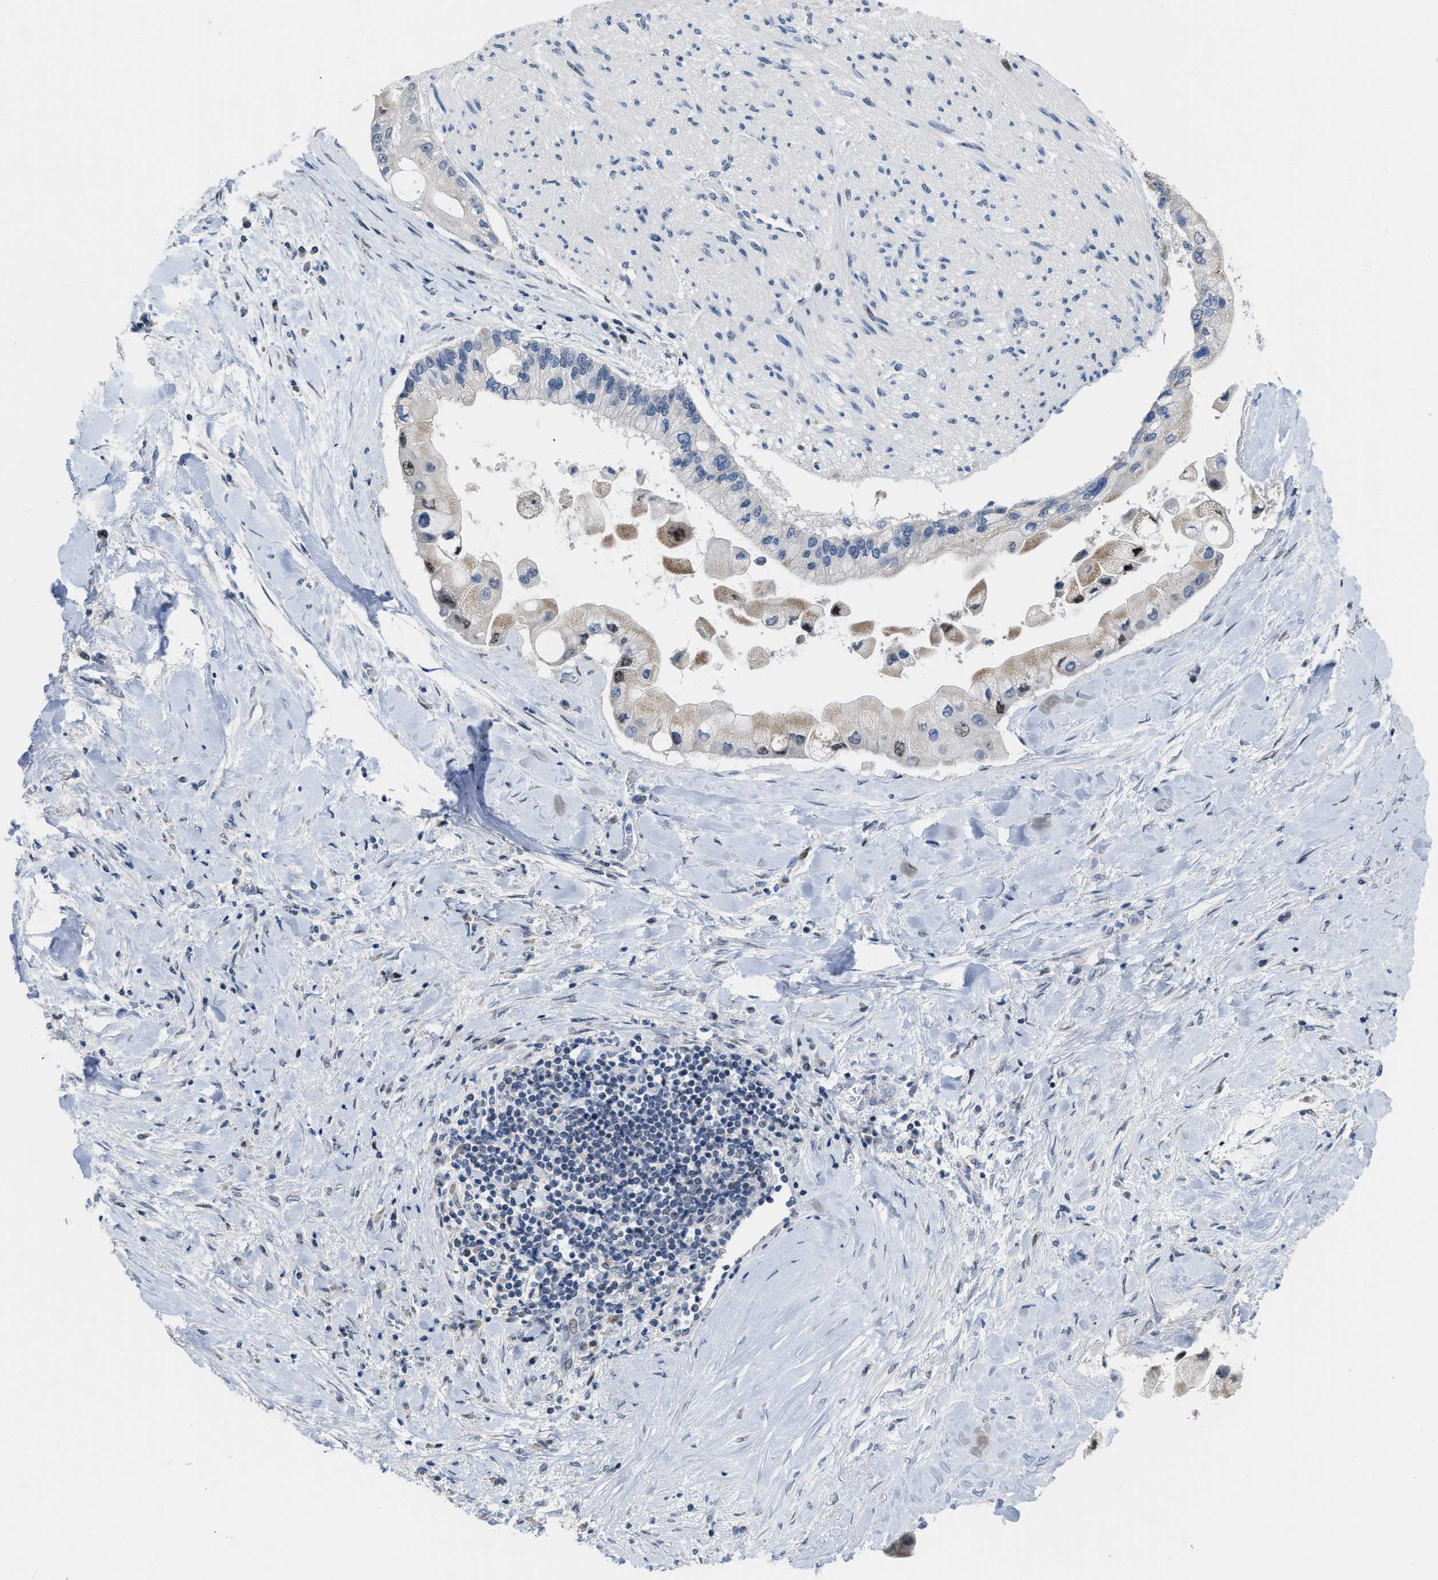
{"staining": {"intensity": "weak", "quantity": ">75%", "location": "cytoplasmic/membranous"}, "tissue": "liver cancer", "cell_type": "Tumor cells", "image_type": "cancer", "snomed": [{"axis": "morphology", "description": "Cholangiocarcinoma"}, {"axis": "topography", "description": "Liver"}], "caption": "Immunohistochemistry photomicrograph of neoplastic tissue: human liver cancer stained using IHC displays low levels of weak protein expression localized specifically in the cytoplasmic/membranous of tumor cells, appearing as a cytoplasmic/membranous brown color.", "gene": "SETDB1", "patient": {"sex": "male", "age": 50}}